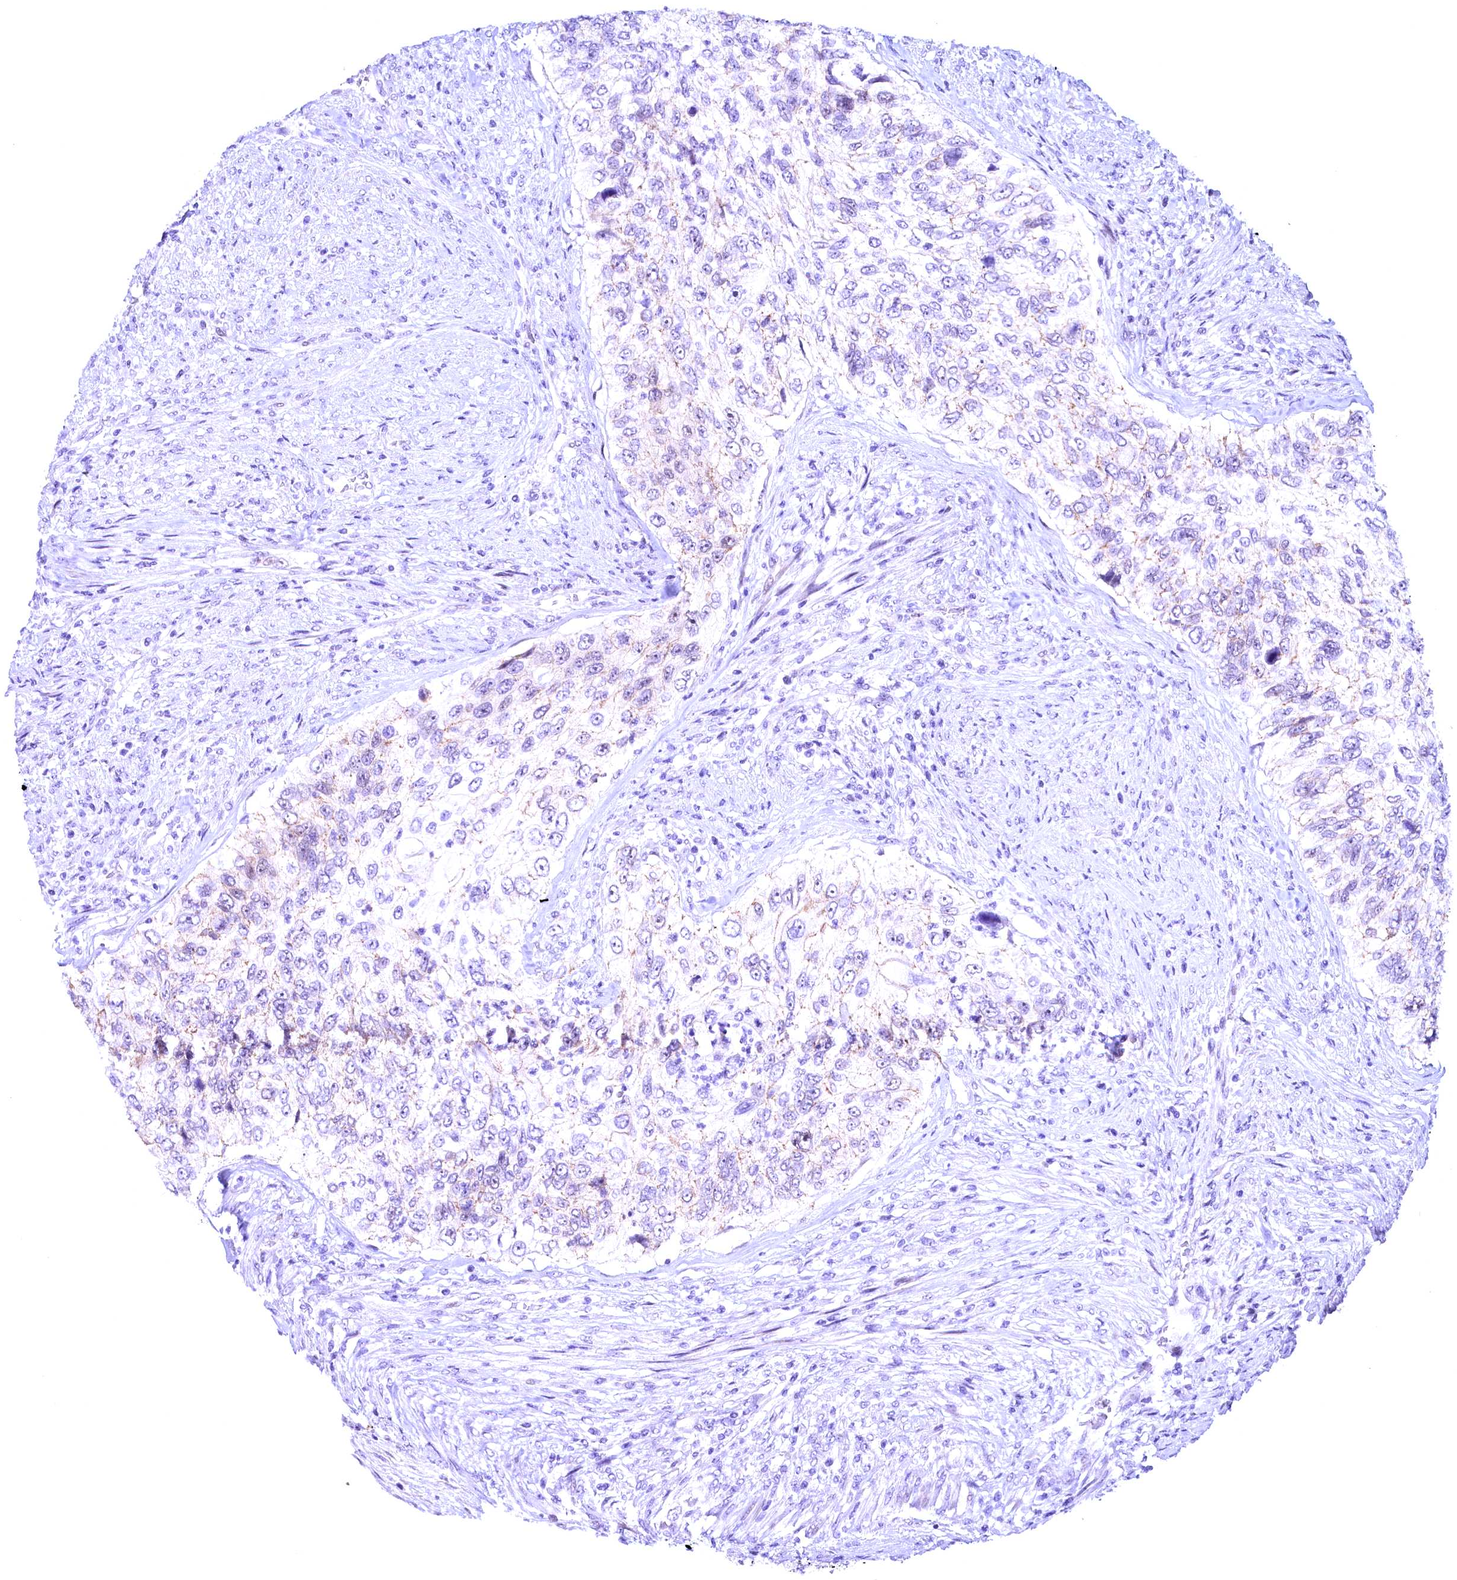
{"staining": {"intensity": "negative", "quantity": "none", "location": "none"}, "tissue": "urothelial cancer", "cell_type": "Tumor cells", "image_type": "cancer", "snomed": [{"axis": "morphology", "description": "Urothelial carcinoma, High grade"}, {"axis": "topography", "description": "Urinary bladder"}], "caption": "Human urothelial cancer stained for a protein using immunohistochemistry displays no expression in tumor cells.", "gene": "CCDC106", "patient": {"sex": "female", "age": 60}}